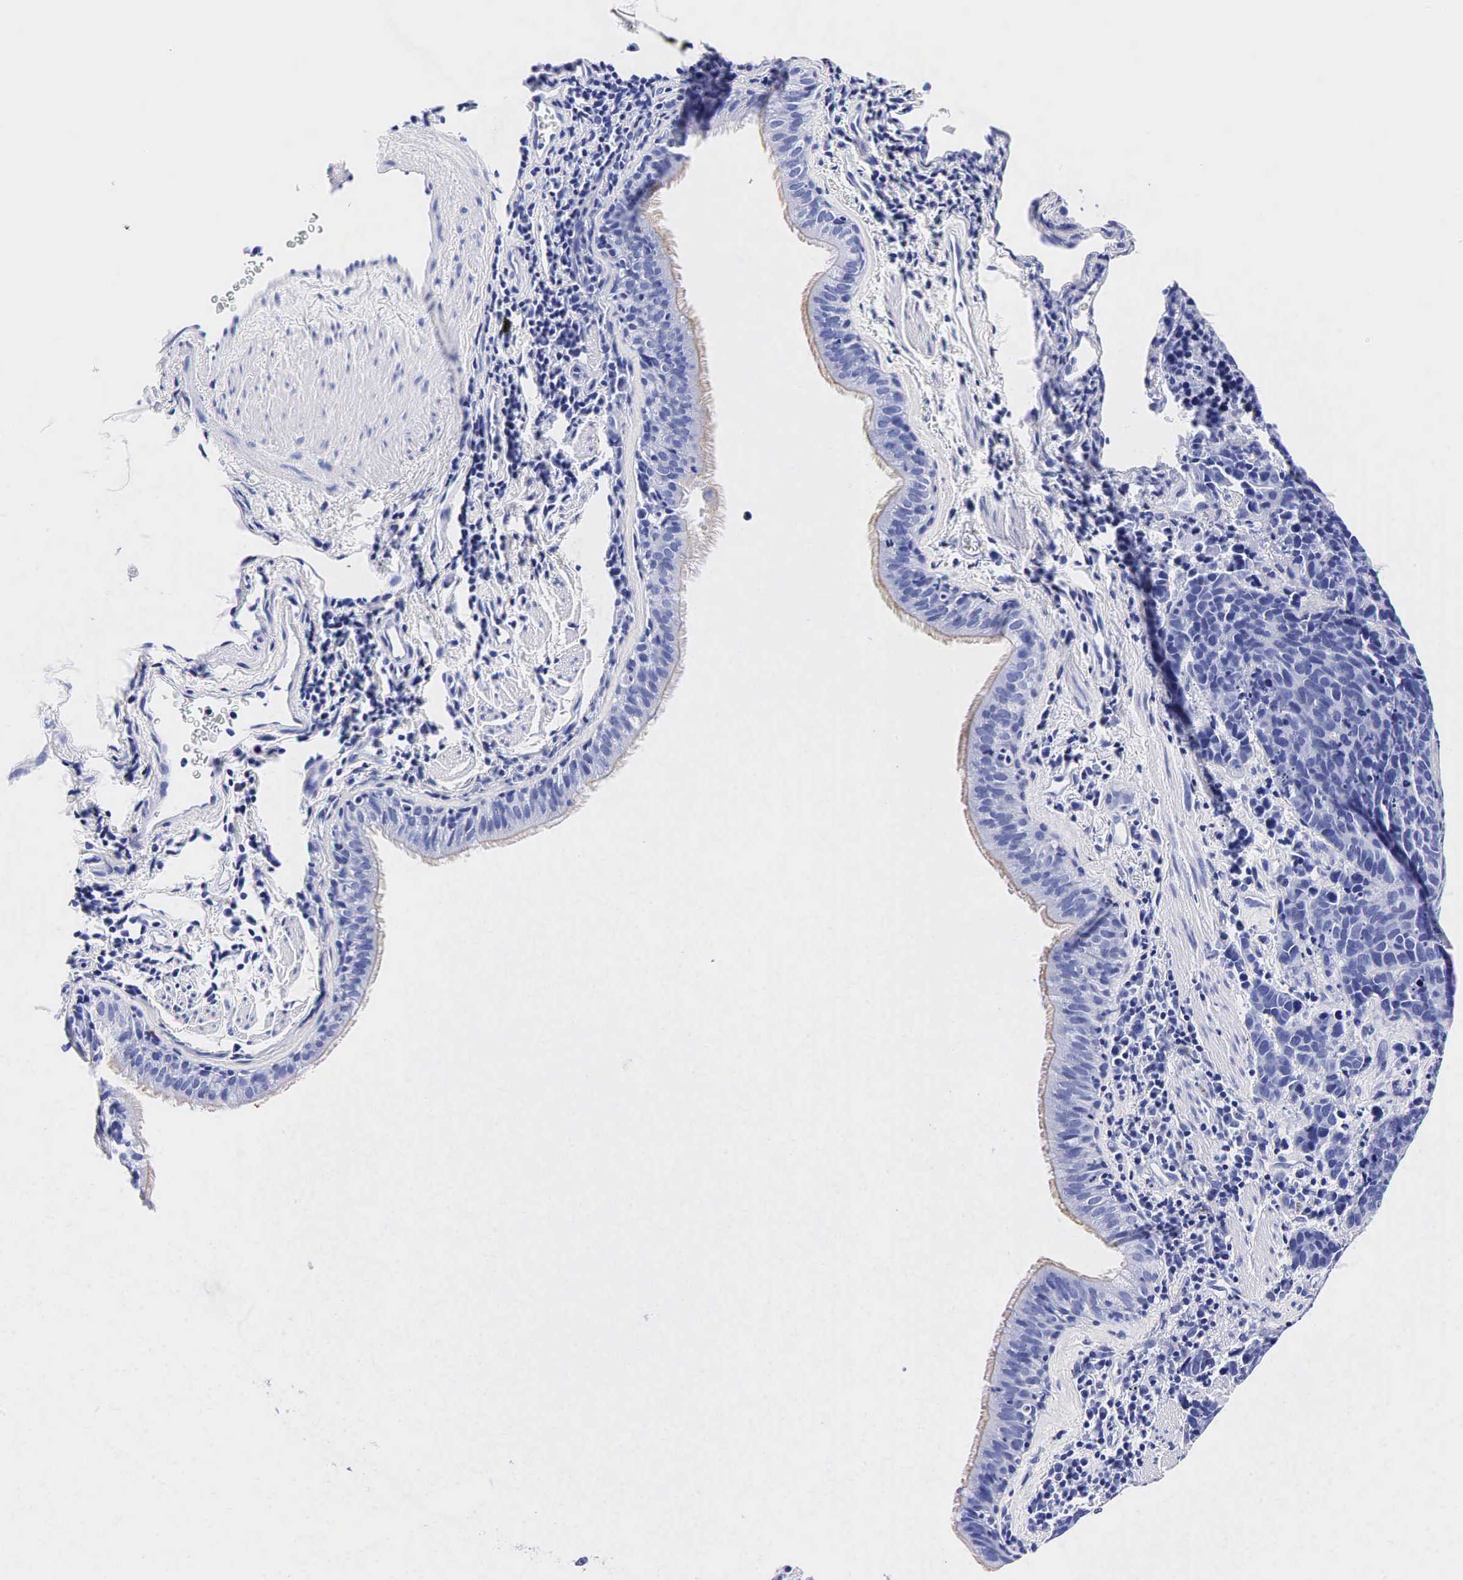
{"staining": {"intensity": "negative", "quantity": "none", "location": "none"}, "tissue": "lung cancer", "cell_type": "Tumor cells", "image_type": "cancer", "snomed": [{"axis": "morphology", "description": "Neoplasm, malignant, NOS"}, {"axis": "topography", "description": "Lung"}], "caption": "The image reveals no significant staining in tumor cells of lung malignant neoplasm.", "gene": "TG", "patient": {"sex": "female", "age": 75}}